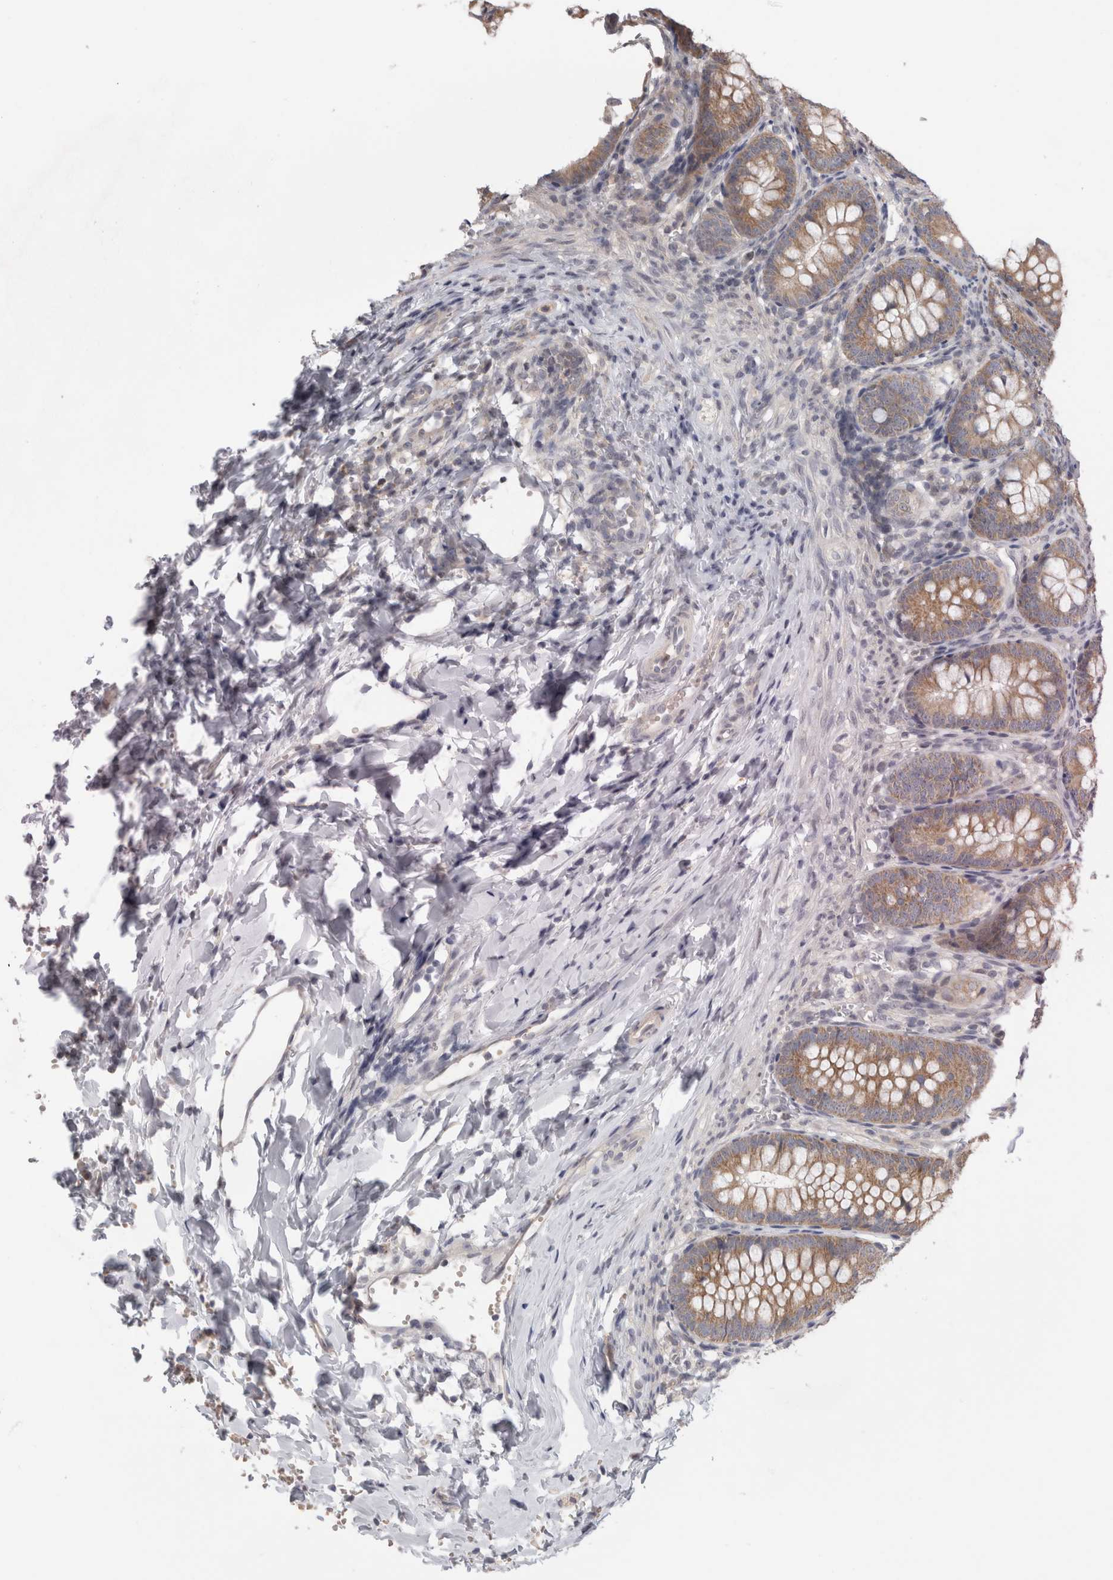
{"staining": {"intensity": "moderate", "quantity": ">75%", "location": "cytoplasmic/membranous"}, "tissue": "appendix", "cell_type": "Glandular cells", "image_type": "normal", "snomed": [{"axis": "morphology", "description": "Normal tissue, NOS"}, {"axis": "topography", "description": "Appendix"}], "caption": "Human appendix stained with a brown dye exhibits moderate cytoplasmic/membranous positive staining in approximately >75% of glandular cells.", "gene": "PIGP", "patient": {"sex": "male", "age": 1}}